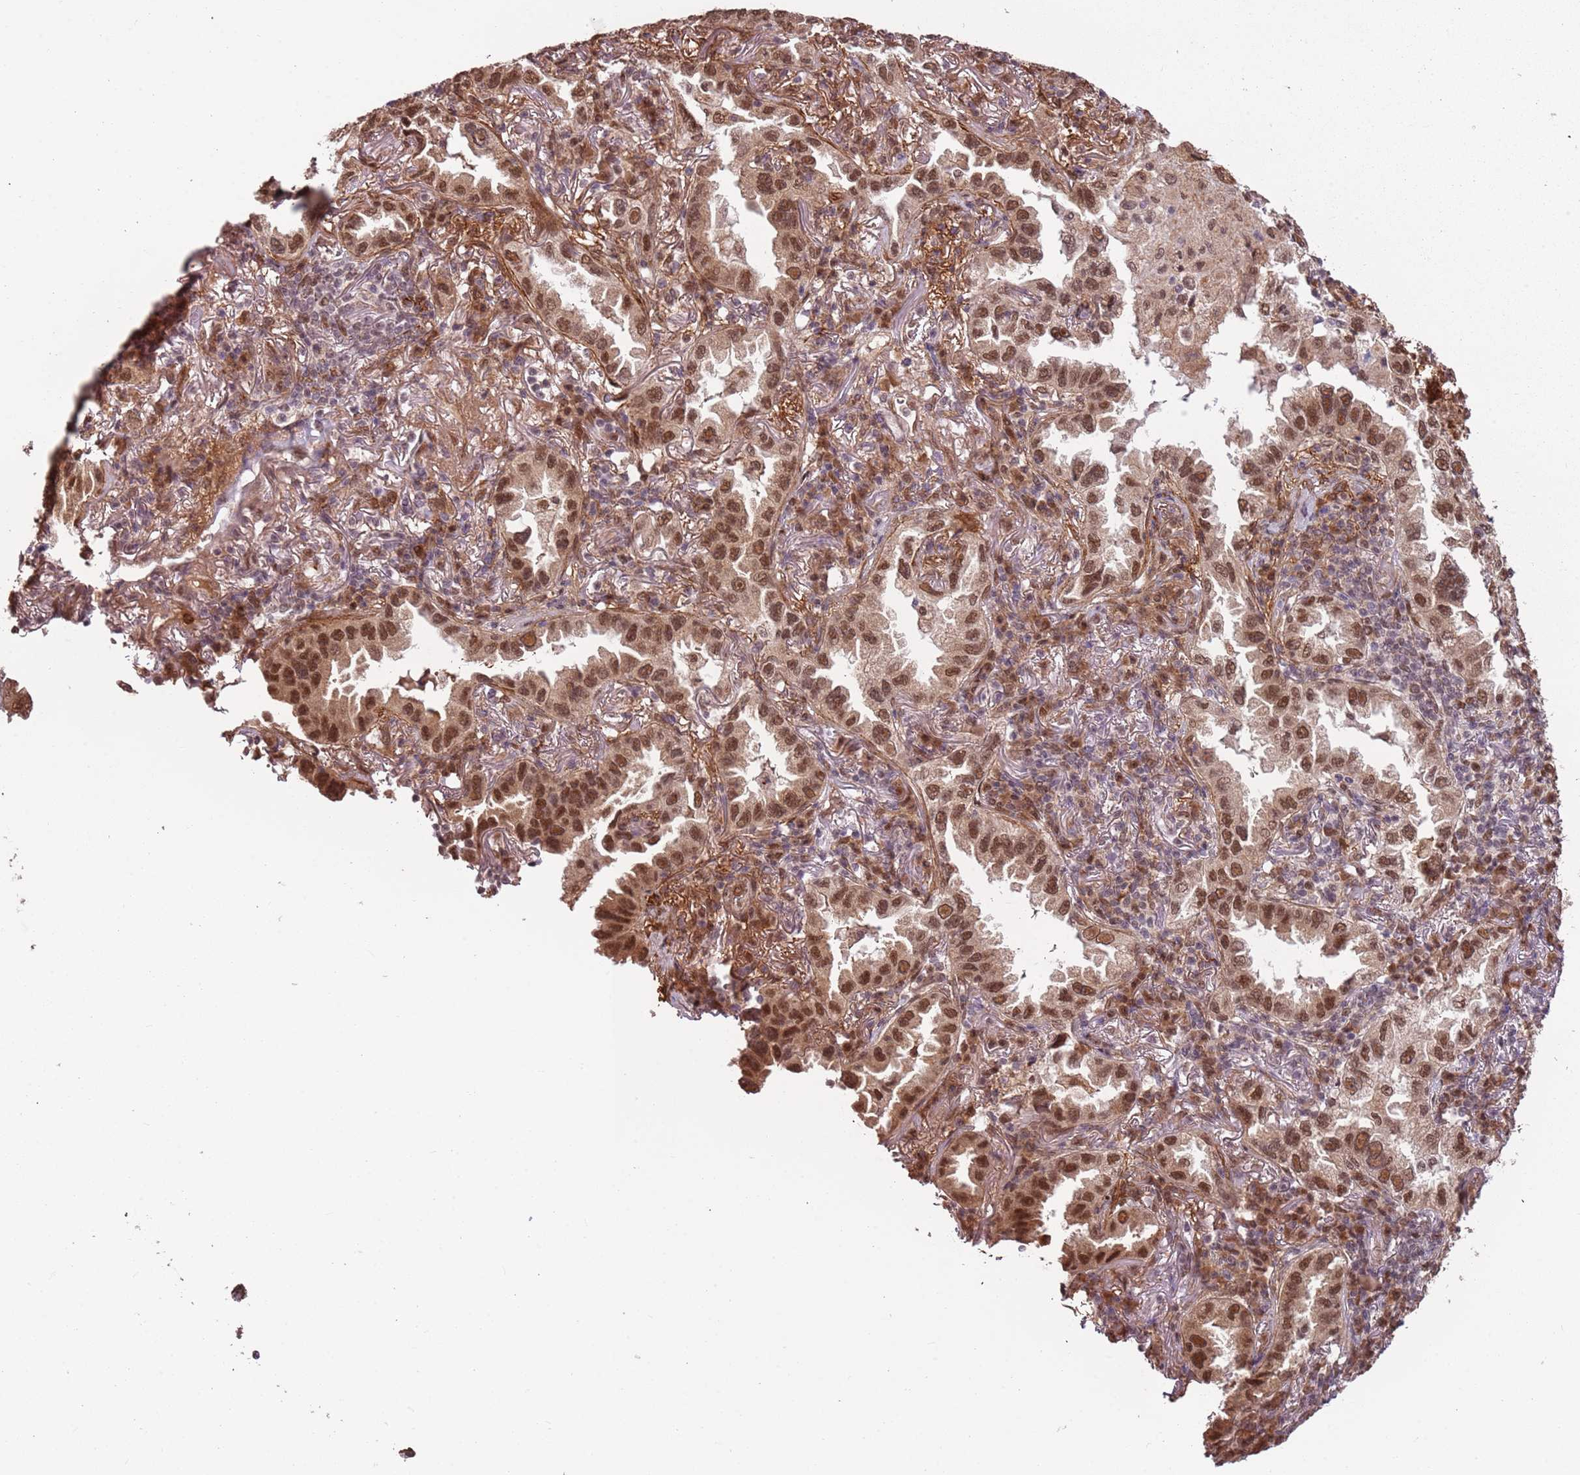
{"staining": {"intensity": "moderate", "quantity": ">75%", "location": "nuclear"}, "tissue": "lung cancer", "cell_type": "Tumor cells", "image_type": "cancer", "snomed": [{"axis": "morphology", "description": "Adenocarcinoma, NOS"}, {"axis": "topography", "description": "Lung"}], "caption": "The image exhibits a brown stain indicating the presence of a protein in the nuclear of tumor cells in lung cancer (adenocarcinoma).", "gene": "POLR3H", "patient": {"sex": "female", "age": 69}}